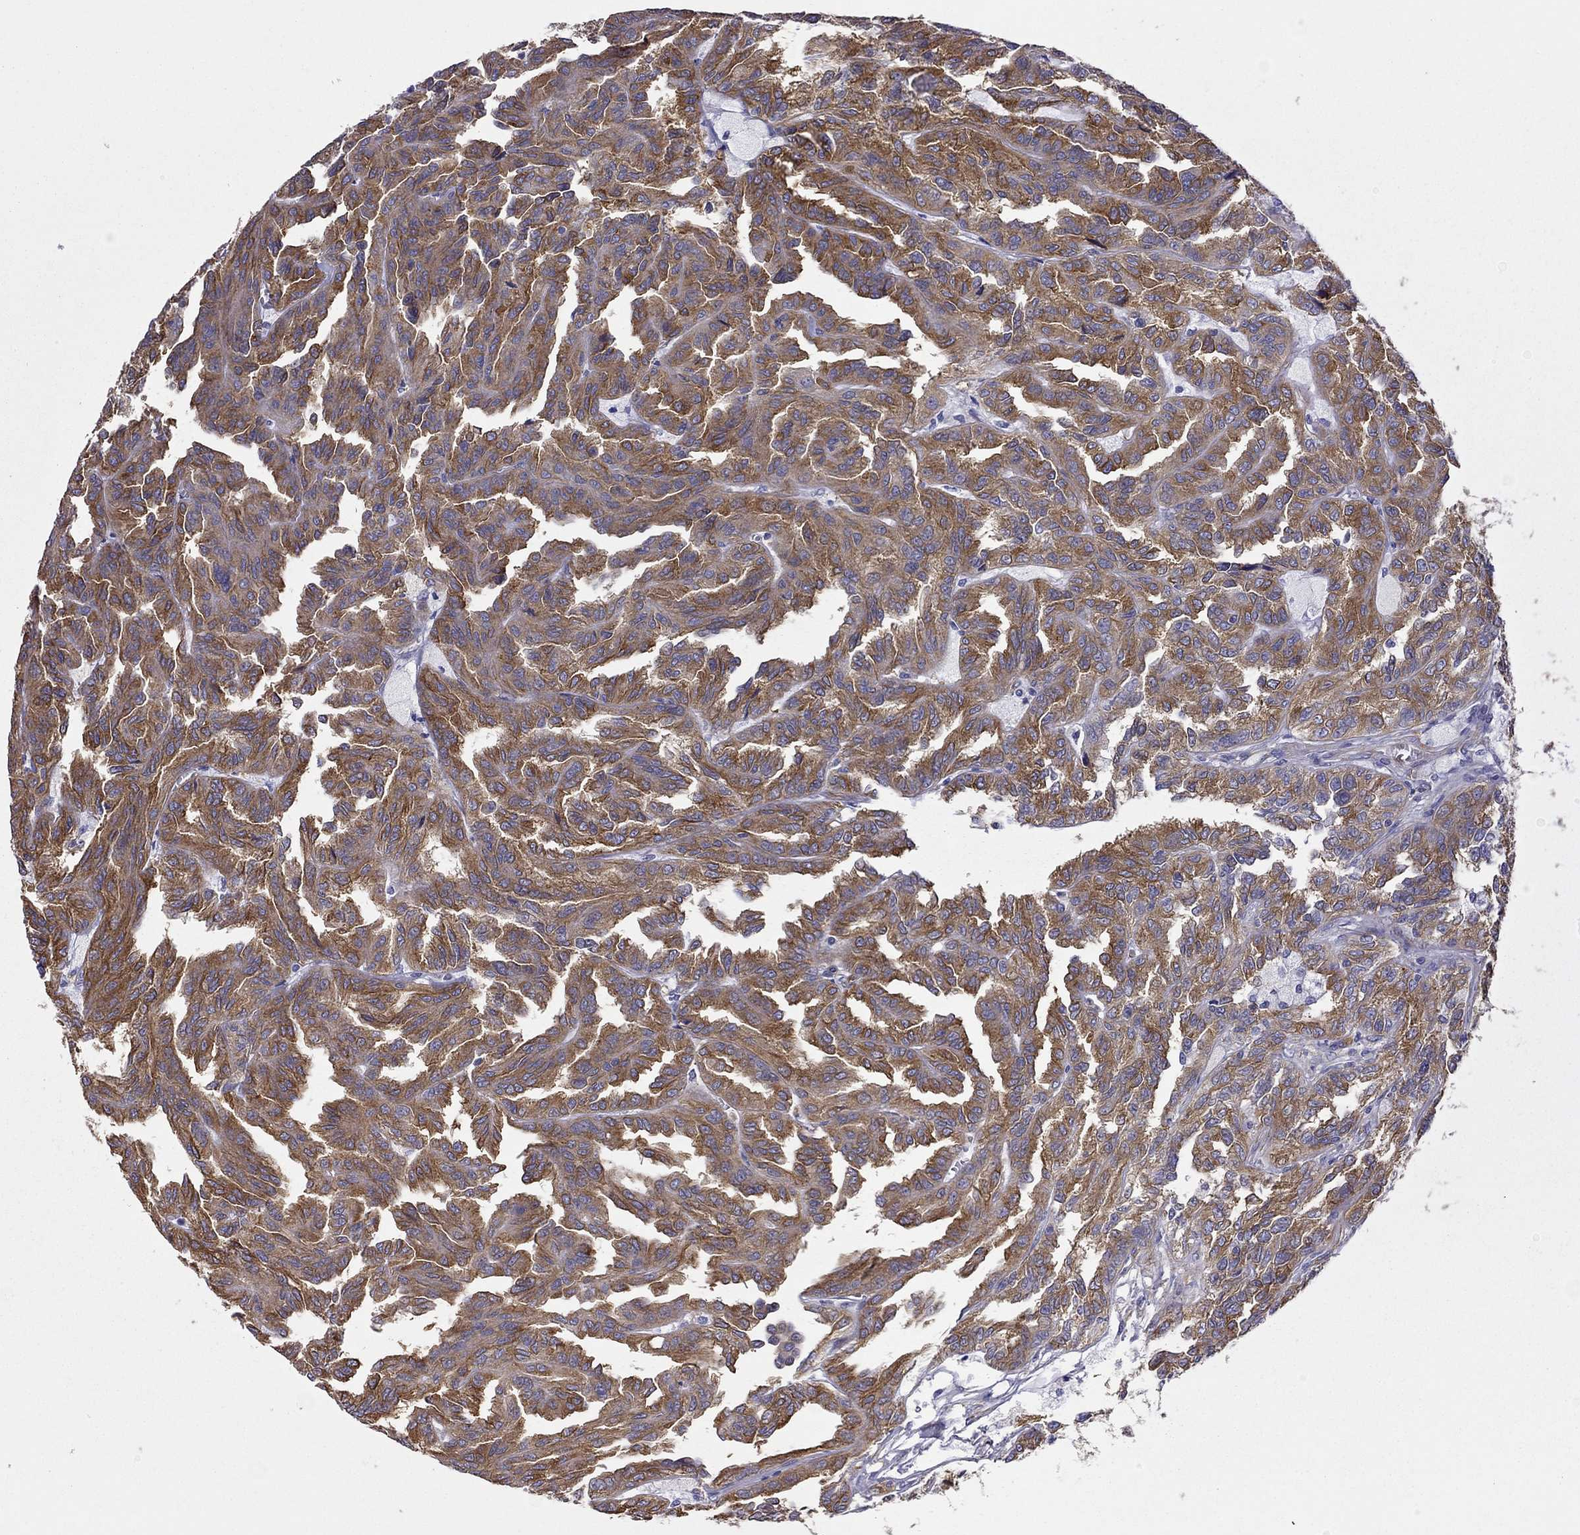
{"staining": {"intensity": "strong", "quantity": ">75%", "location": "cytoplasmic/membranous"}, "tissue": "renal cancer", "cell_type": "Tumor cells", "image_type": "cancer", "snomed": [{"axis": "morphology", "description": "Adenocarcinoma, NOS"}, {"axis": "topography", "description": "Kidney"}], "caption": "This is a histology image of IHC staining of renal cancer (adenocarcinoma), which shows strong staining in the cytoplasmic/membranous of tumor cells.", "gene": "MAP4", "patient": {"sex": "male", "age": 79}}